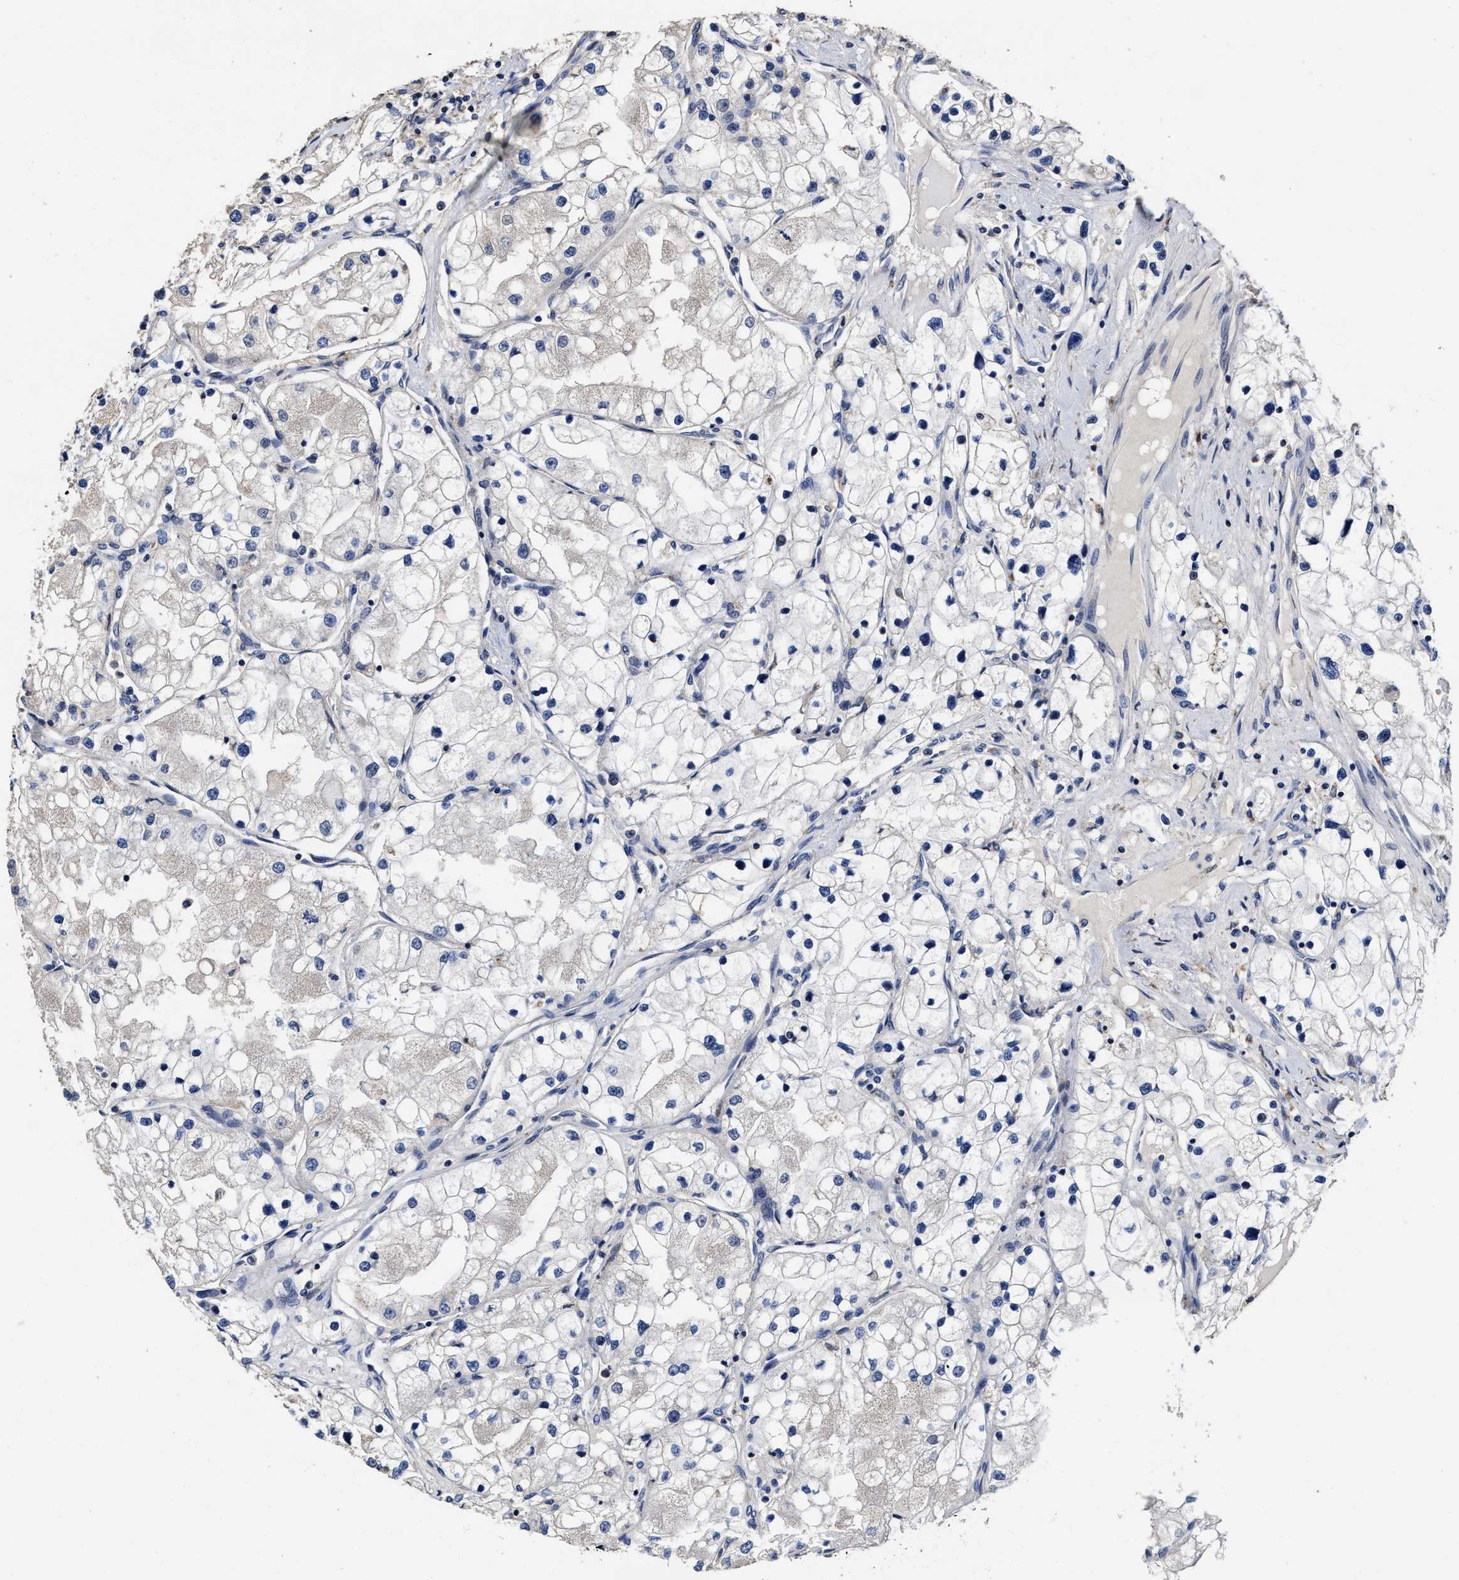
{"staining": {"intensity": "negative", "quantity": "none", "location": "none"}, "tissue": "renal cancer", "cell_type": "Tumor cells", "image_type": "cancer", "snomed": [{"axis": "morphology", "description": "Adenocarcinoma, NOS"}, {"axis": "topography", "description": "Kidney"}], "caption": "Immunohistochemistry image of renal cancer stained for a protein (brown), which displays no staining in tumor cells.", "gene": "ZFAT", "patient": {"sex": "male", "age": 68}}